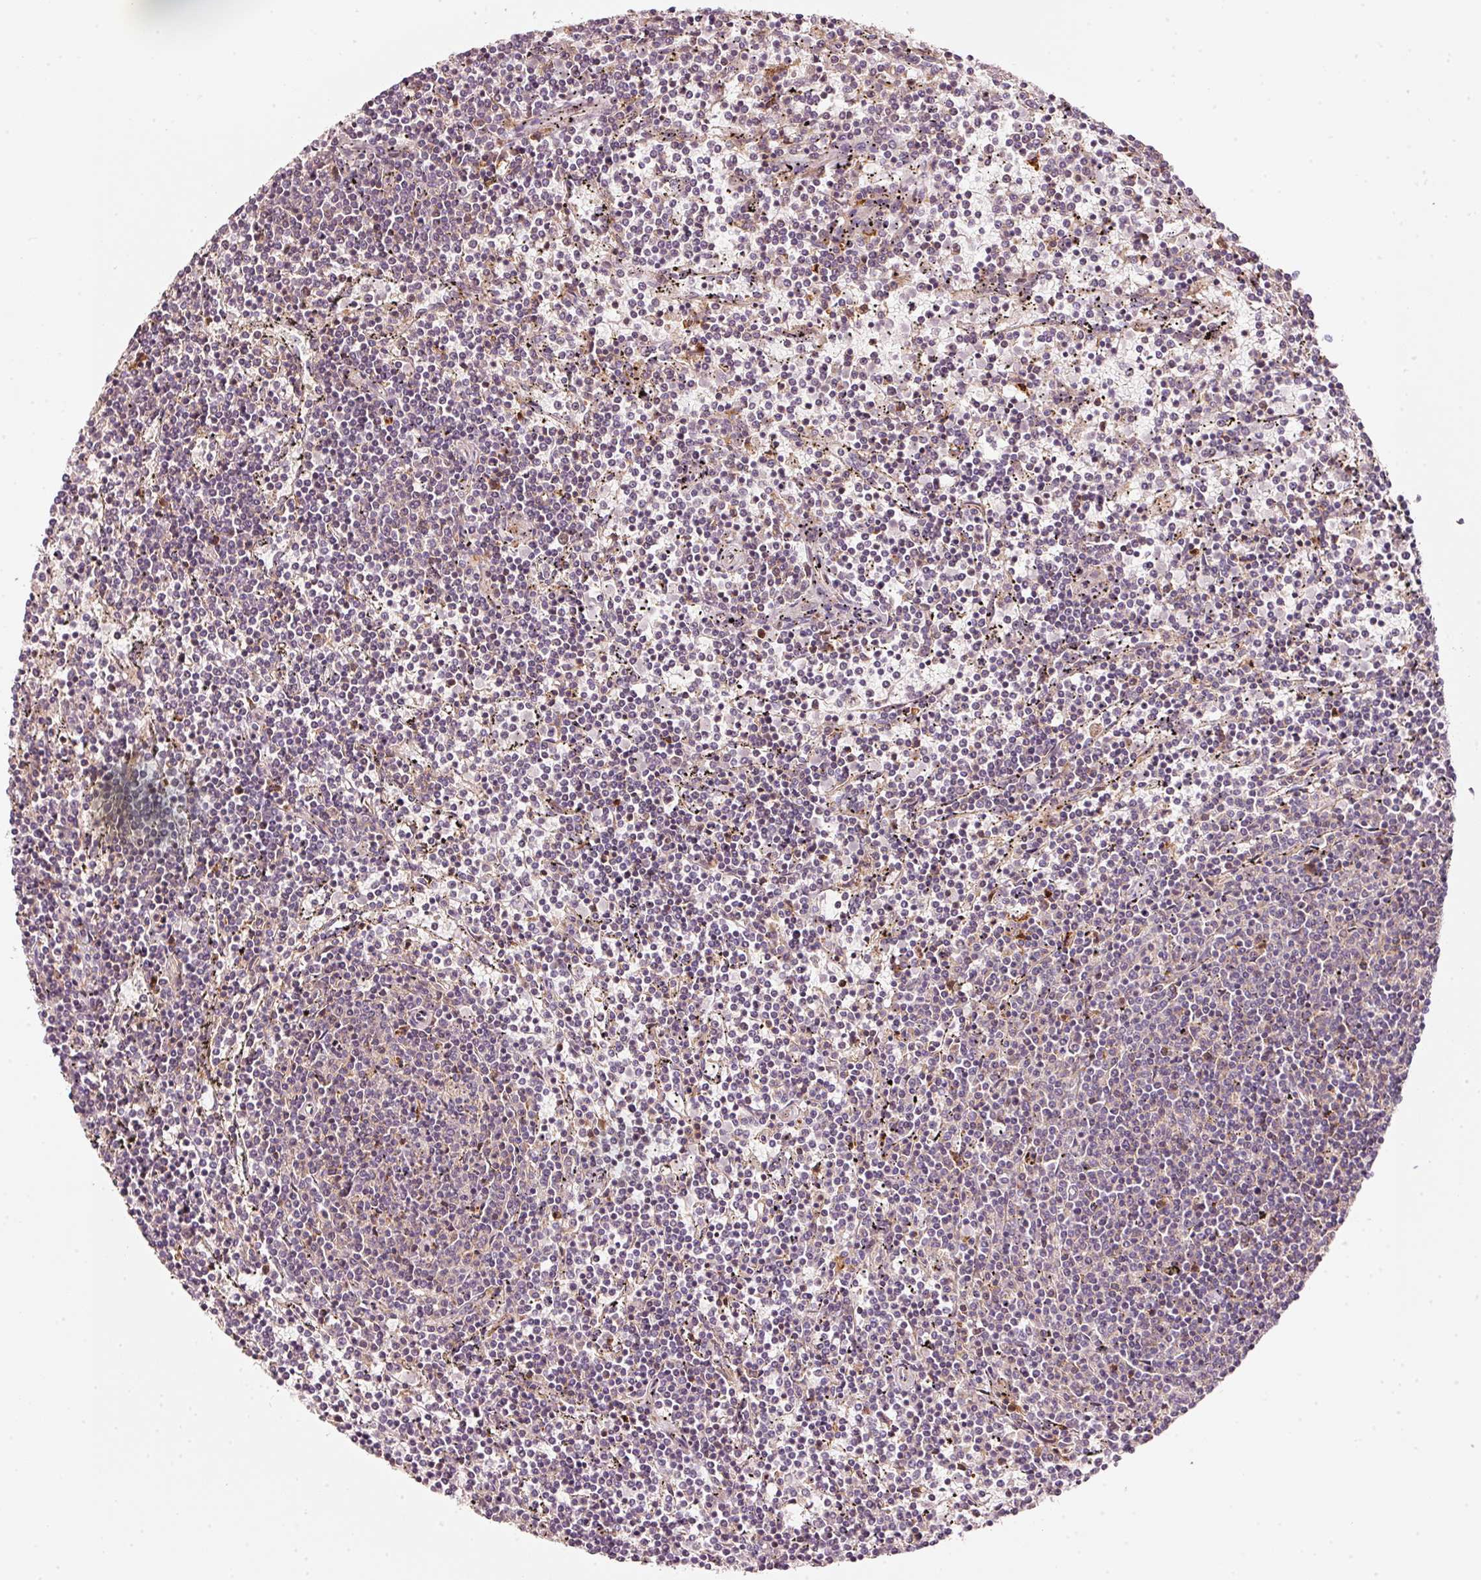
{"staining": {"intensity": "negative", "quantity": "none", "location": "none"}, "tissue": "lymphoma", "cell_type": "Tumor cells", "image_type": "cancer", "snomed": [{"axis": "morphology", "description": "Malignant lymphoma, non-Hodgkin's type, Low grade"}, {"axis": "topography", "description": "Spleen"}], "caption": "Malignant lymphoma, non-Hodgkin's type (low-grade) was stained to show a protein in brown. There is no significant positivity in tumor cells. (Brightfield microscopy of DAB (3,3'-diaminobenzidine) IHC at high magnification).", "gene": "ARHGAP22", "patient": {"sex": "female", "age": 50}}